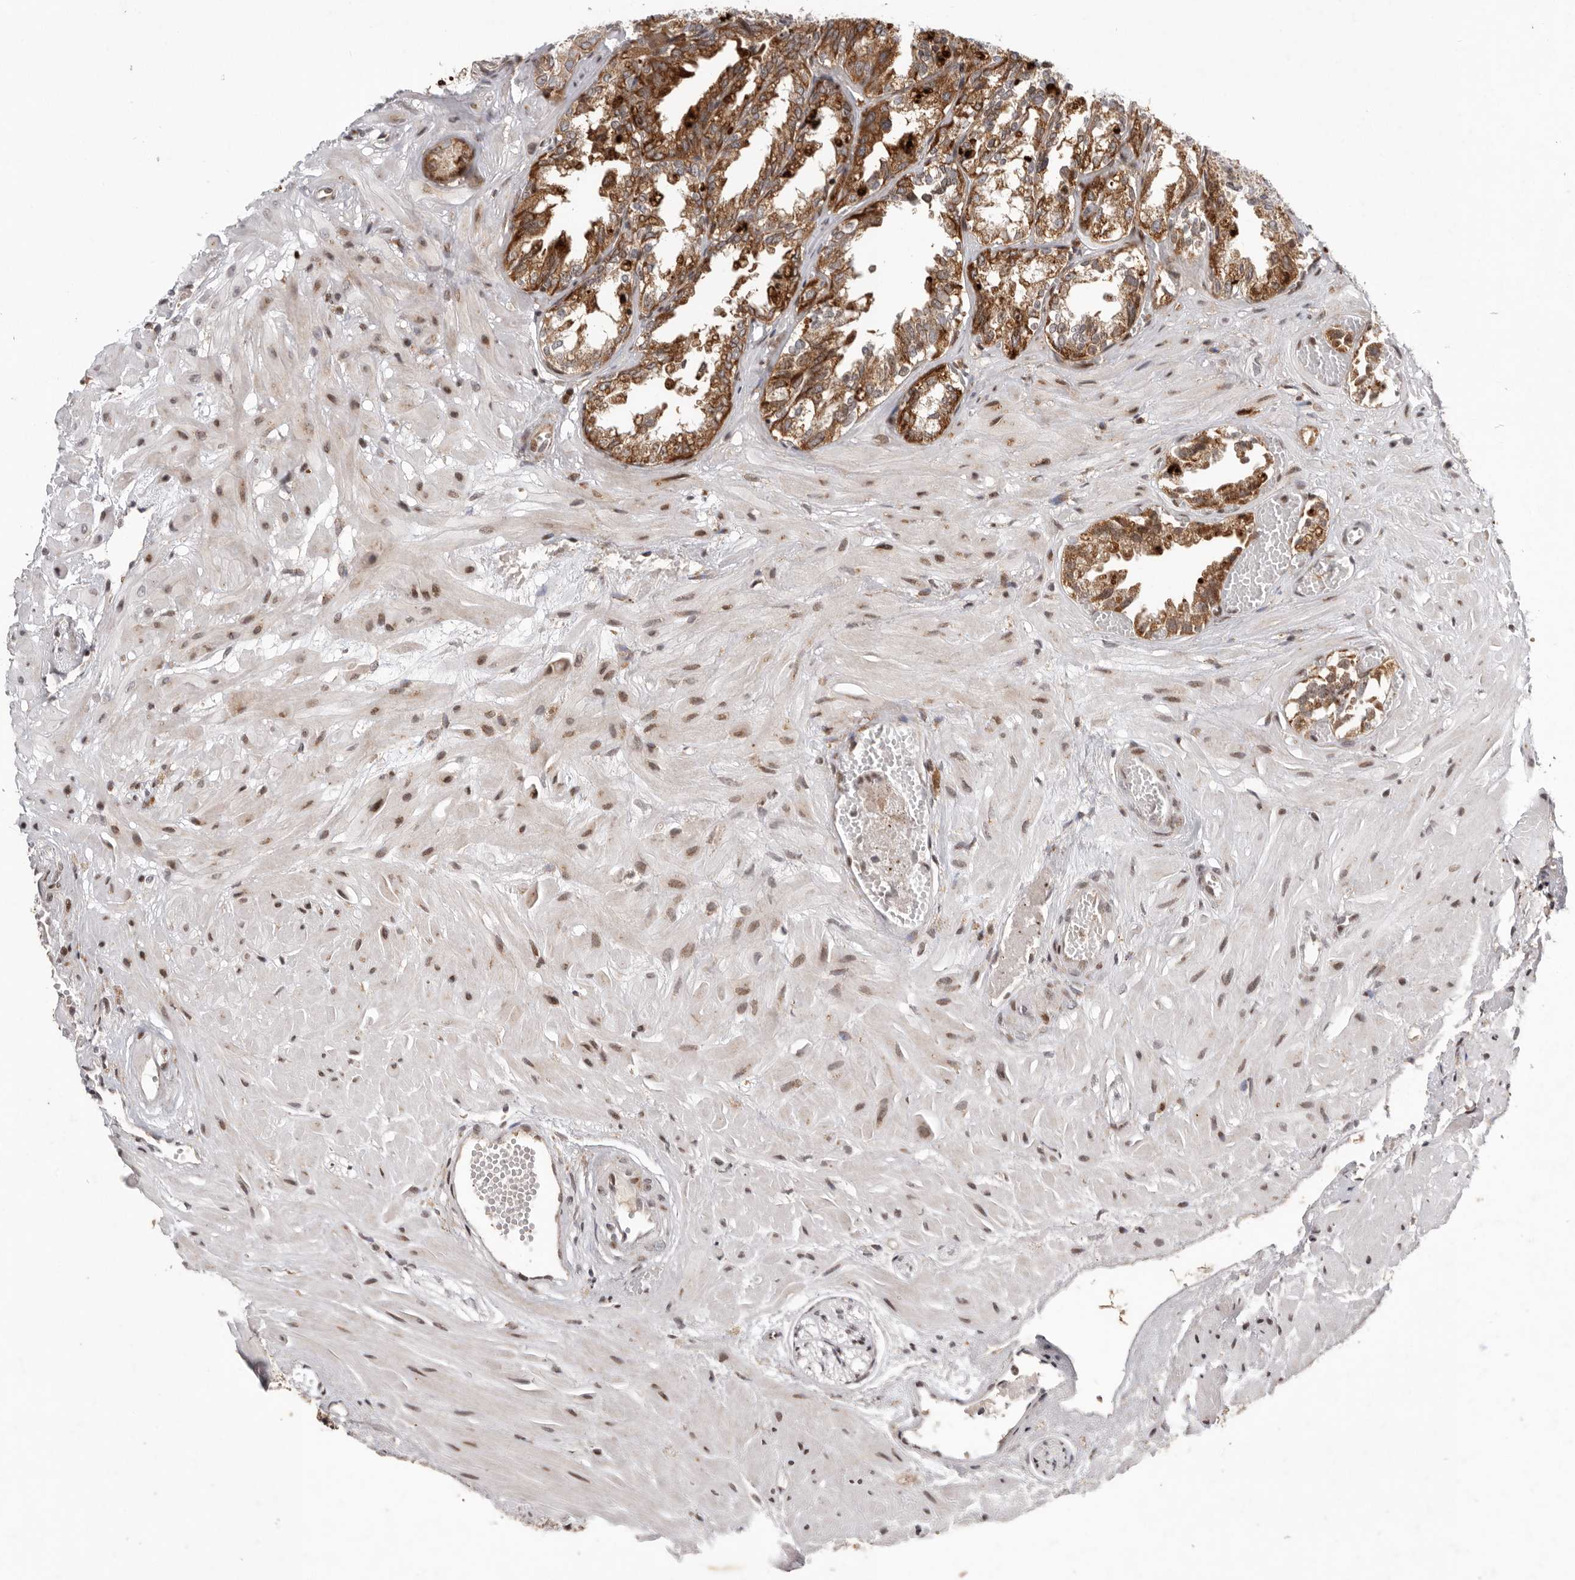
{"staining": {"intensity": "strong", "quantity": "25%-75%", "location": "cytoplasmic/membranous"}, "tissue": "seminal vesicle", "cell_type": "Glandular cells", "image_type": "normal", "snomed": [{"axis": "morphology", "description": "Normal tissue, NOS"}, {"axis": "topography", "description": "Prostate"}, {"axis": "topography", "description": "Seminal veicle"}], "caption": "High-magnification brightfield microscopy of unremarkable seminal vesicle stained with DAB (brown) and counterstained with hematoxylin (blue). glandular cells exhibit strong cytoplasmic/membranous expression is appreciated in approximately25%-75% of cells. (Brightfield microscopy of DAB IHC at high magnification).", "gene": "FZD3", "patient": {"sex": "male", "age": 51}}